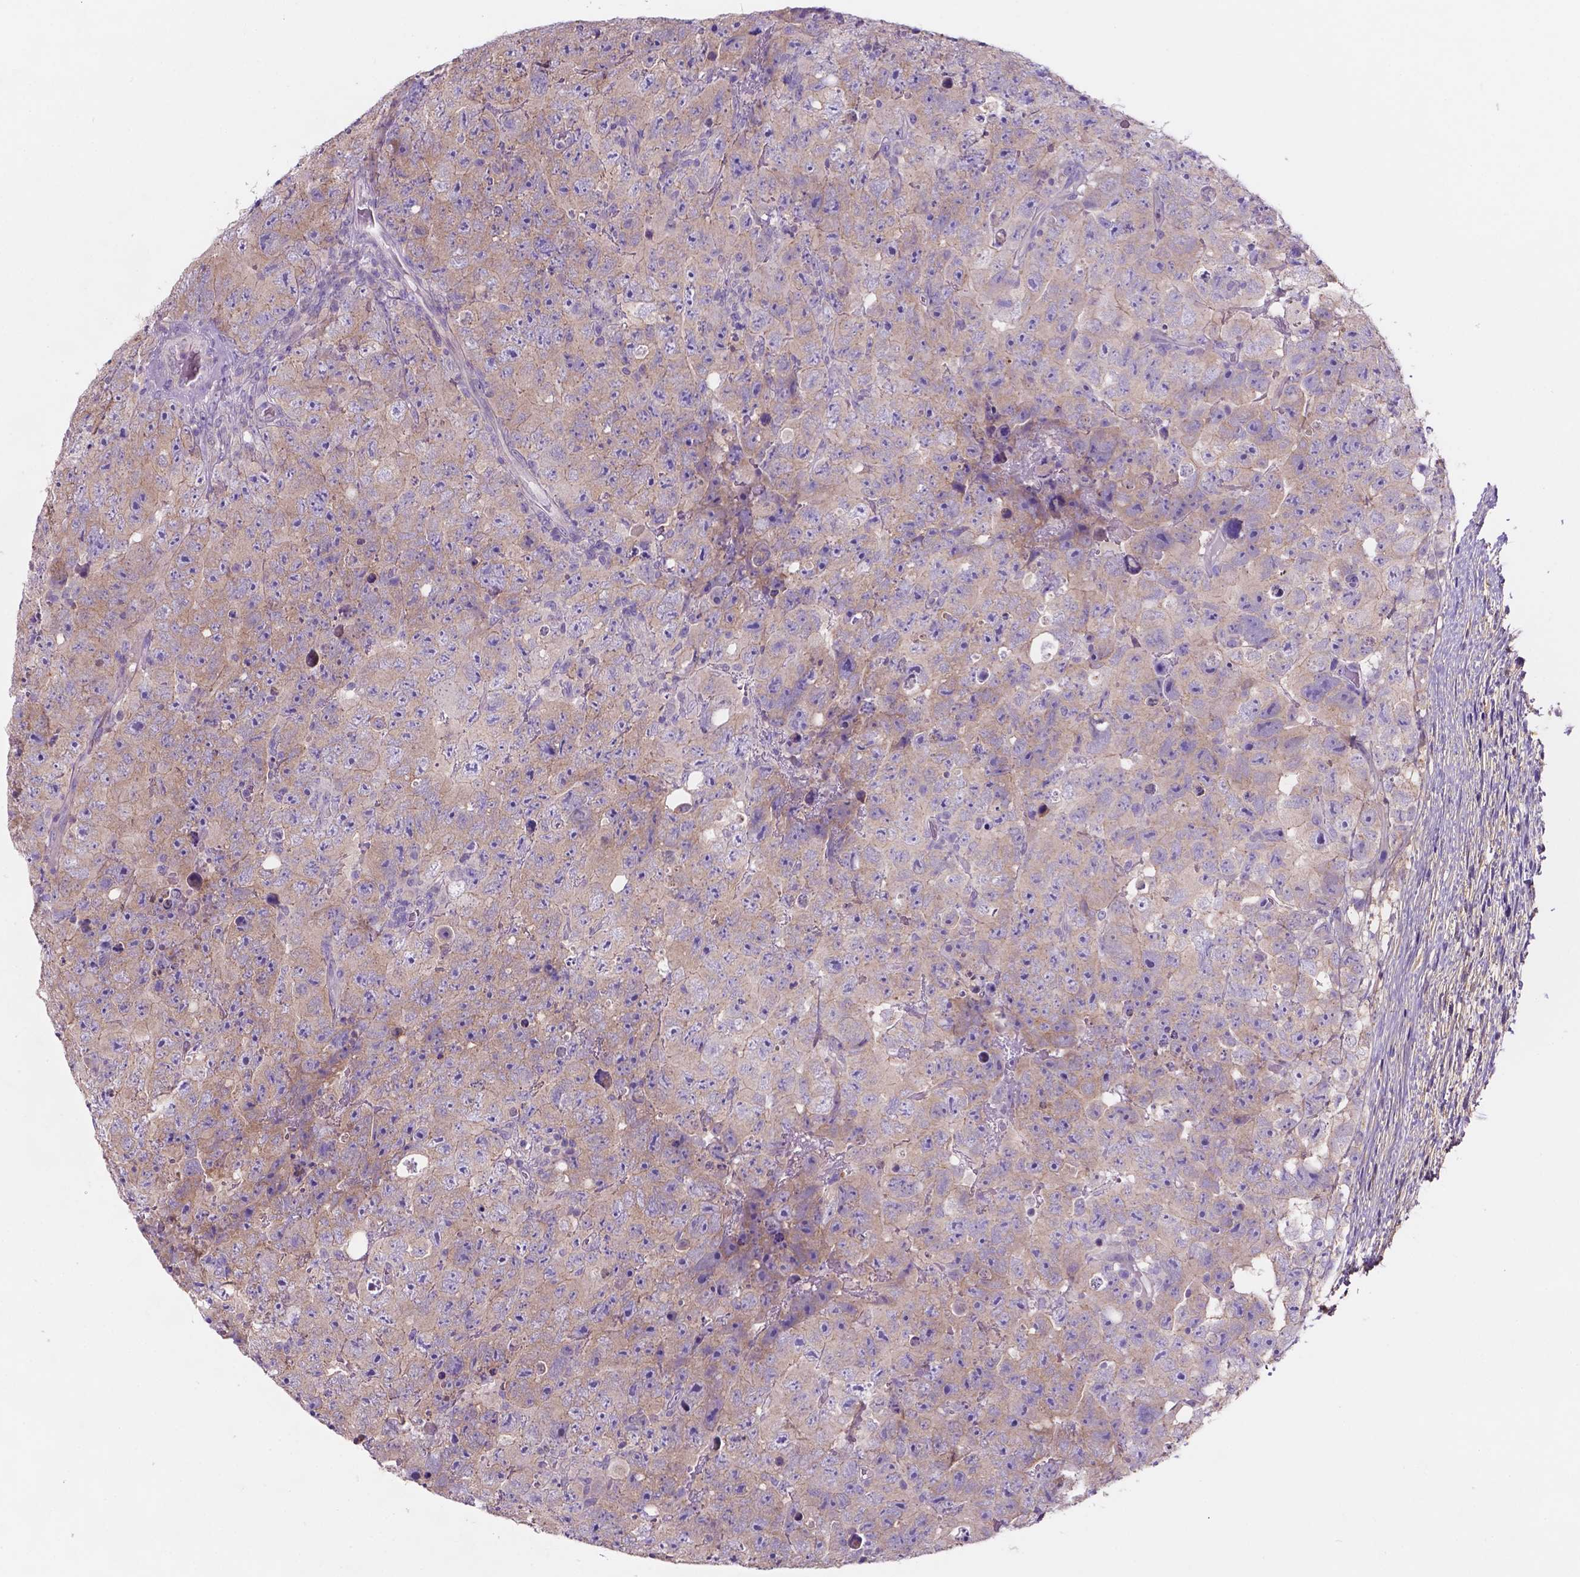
{"staining": {"intensity": "weak", "quantity": "<25%", "location": "cytoplasmic/membranous"}, "tissue": "testis cancer", "cell_type": "Tumor cells", "image_type": "cancer", "snomed": [{"axis": "morphology", "description": "Carcinoma, Embryonal, NOS"}, {"axis": "topography", "description": "Testis"}], "caption": "High power microscopy image of an IHC histopathology image of testis cancer (embryonal carcinoma), revealing no significant expression in tumor cells.", "gene": "MKRN2OS", "patient": {"sex": "male", "age": 24}}